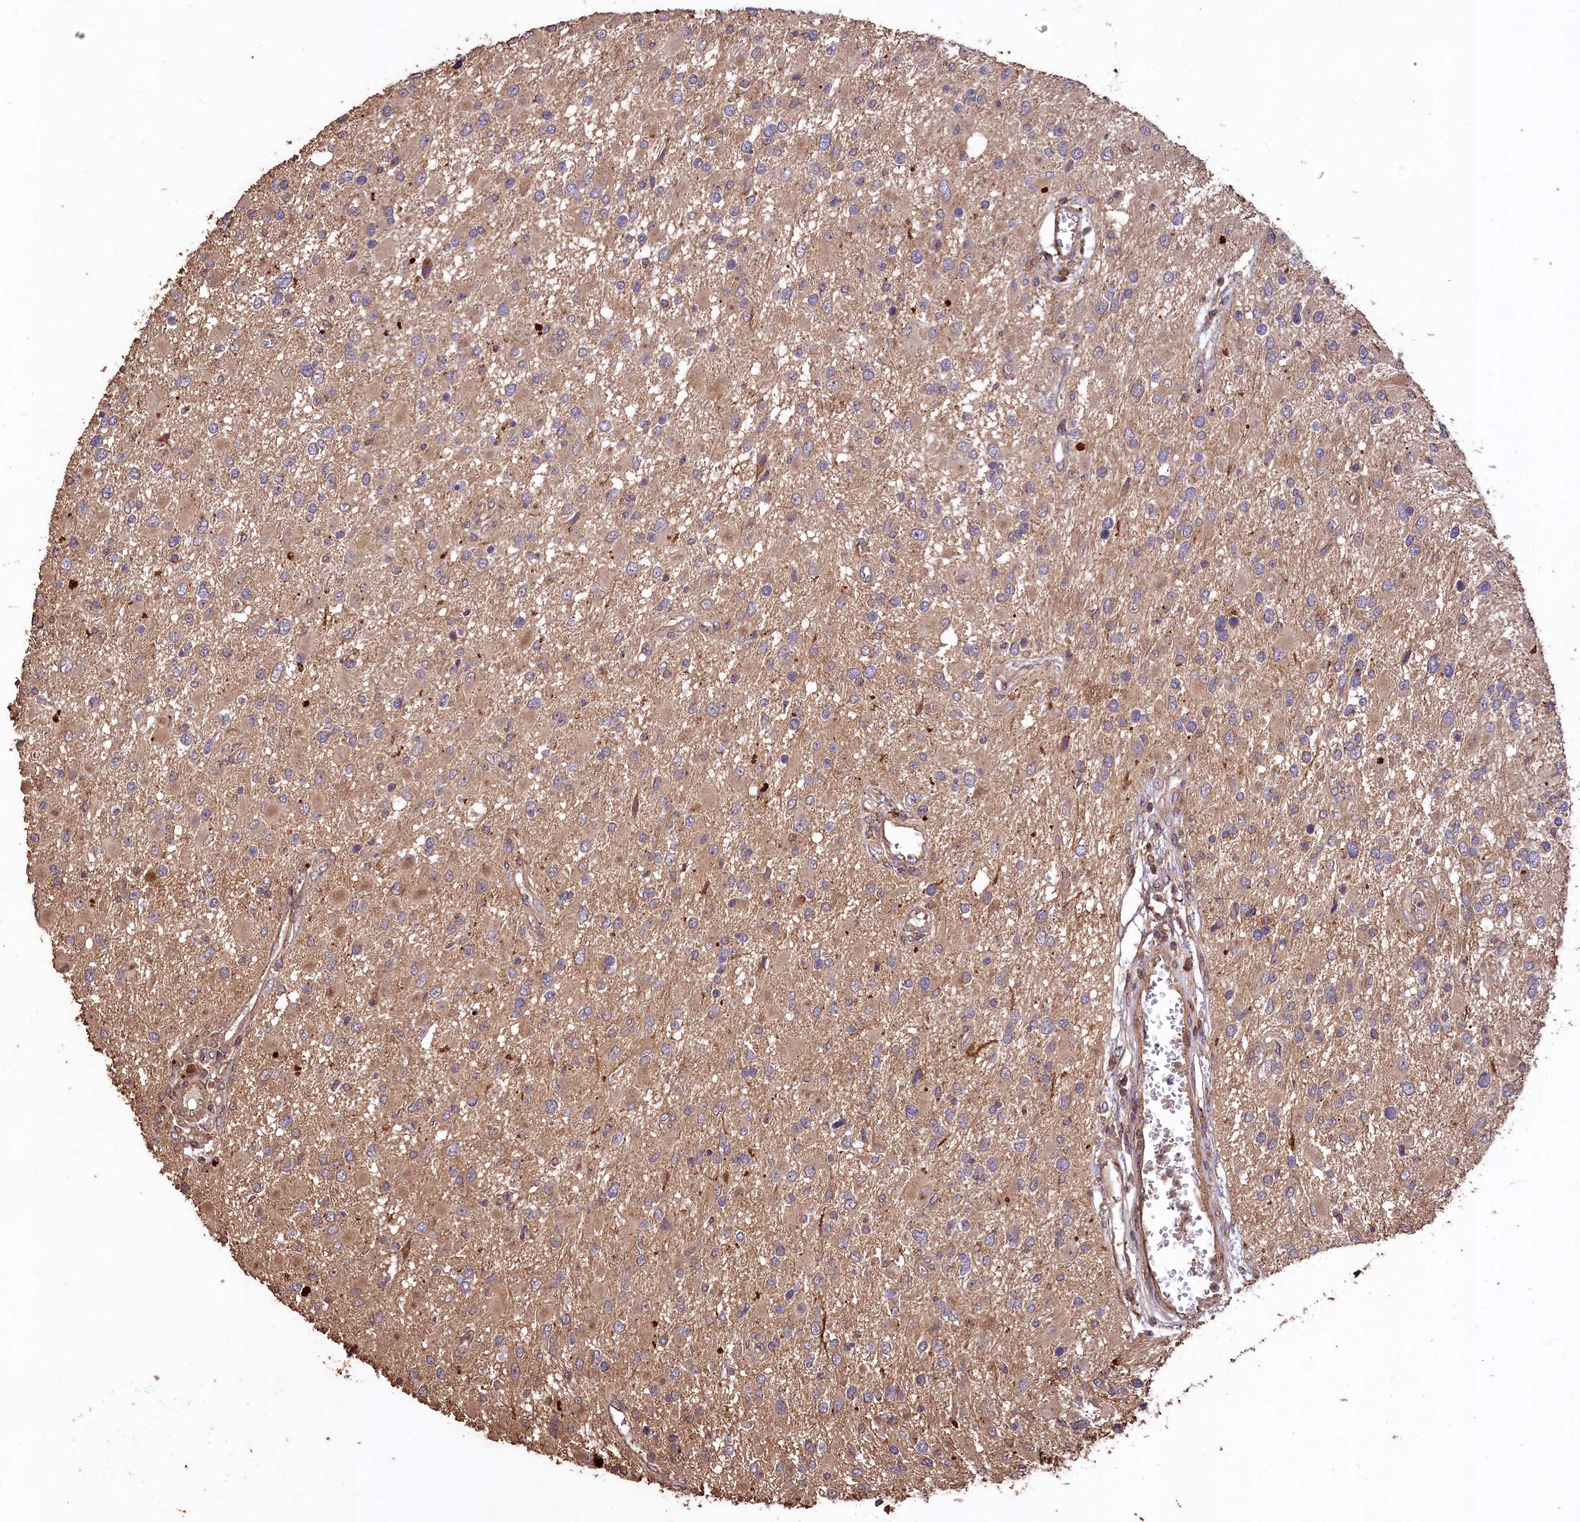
{"staining": {"intensity": "weak", "quantity": ">75%", "location": "cytoplasmic/membranous"}, "tissue": "glioma", "cell_type": "Tumor cells", "image_type": "cancer", "snomed": [{"axis": "morphology", "description": "Glioma, malignant, High grade"}, {"axis": "topography", "description": "Brain"}], "caption": "IHC of glioma shows low levels of weak cytoplasmic/membranous expression in approximately >75% of tumor cells.", "gene": "TMEM98", "patient": {"sex": "male", "age": 53}}